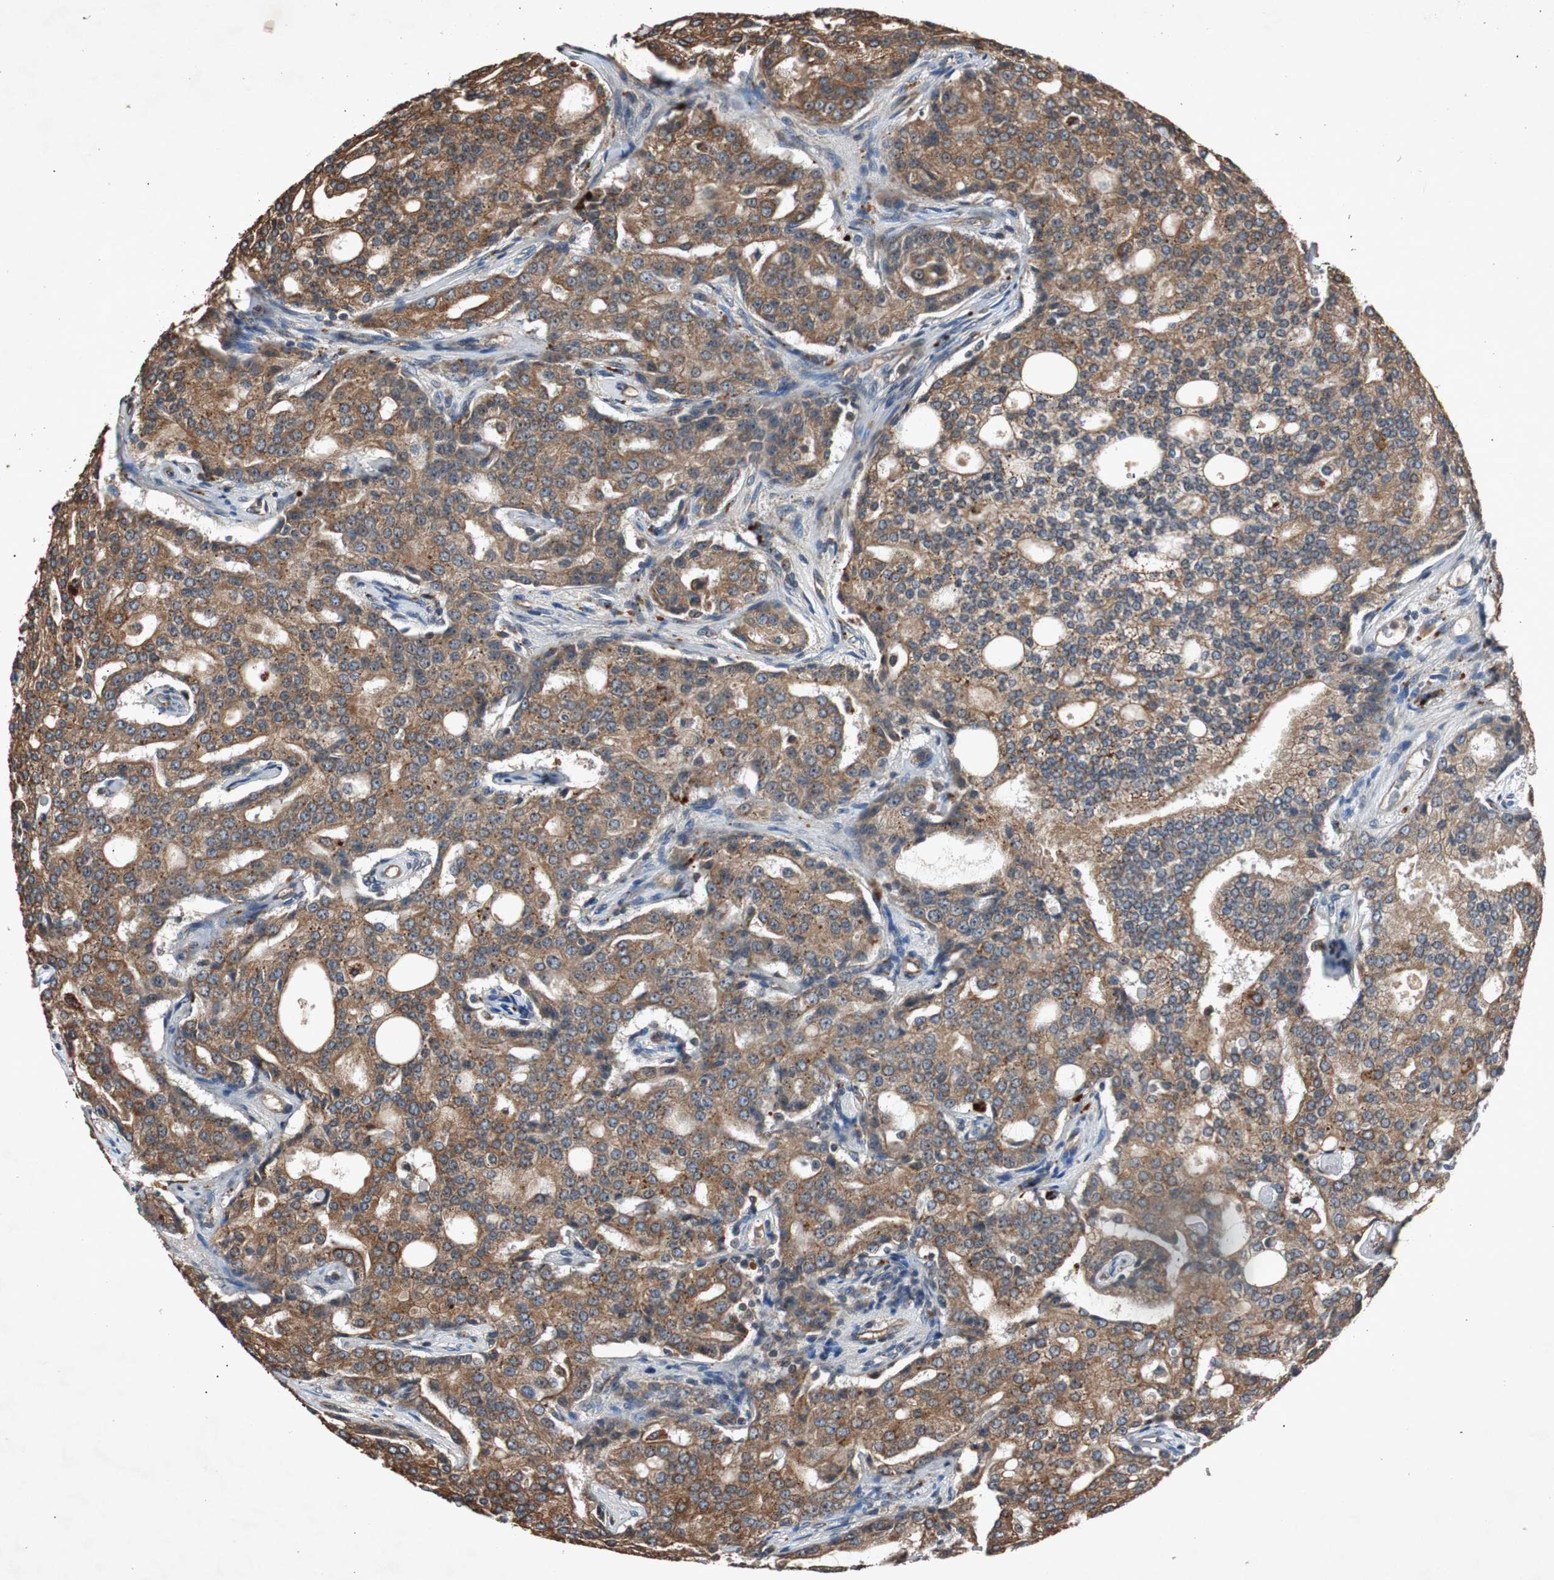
{"staining": {"intensity": "moderate", "quantity": ">75%", "location": "cytoplasmic/membranous"}, "tissue": "prostate cancer", "cell_type": "Tumor cells", "image_type": "cancer", "snomed": [{"axis": "morphology", "description": "Adenocarcinoma, High grade"}, {"axis": "topography", "description": "Prostate"}], "caption": "A high-resolution image shows immunohistochemistry (IHC) staining of prostate adenocarcinoma (high-grade), which displays moderate cytoplasmic/membranous positivity in approximately >75% of tumor cells. (DAB IHC, brown staining for protein, blue staining for nuclei).", "gene": "SLIT2", "patient": {"sex": "male", "age": 72}}